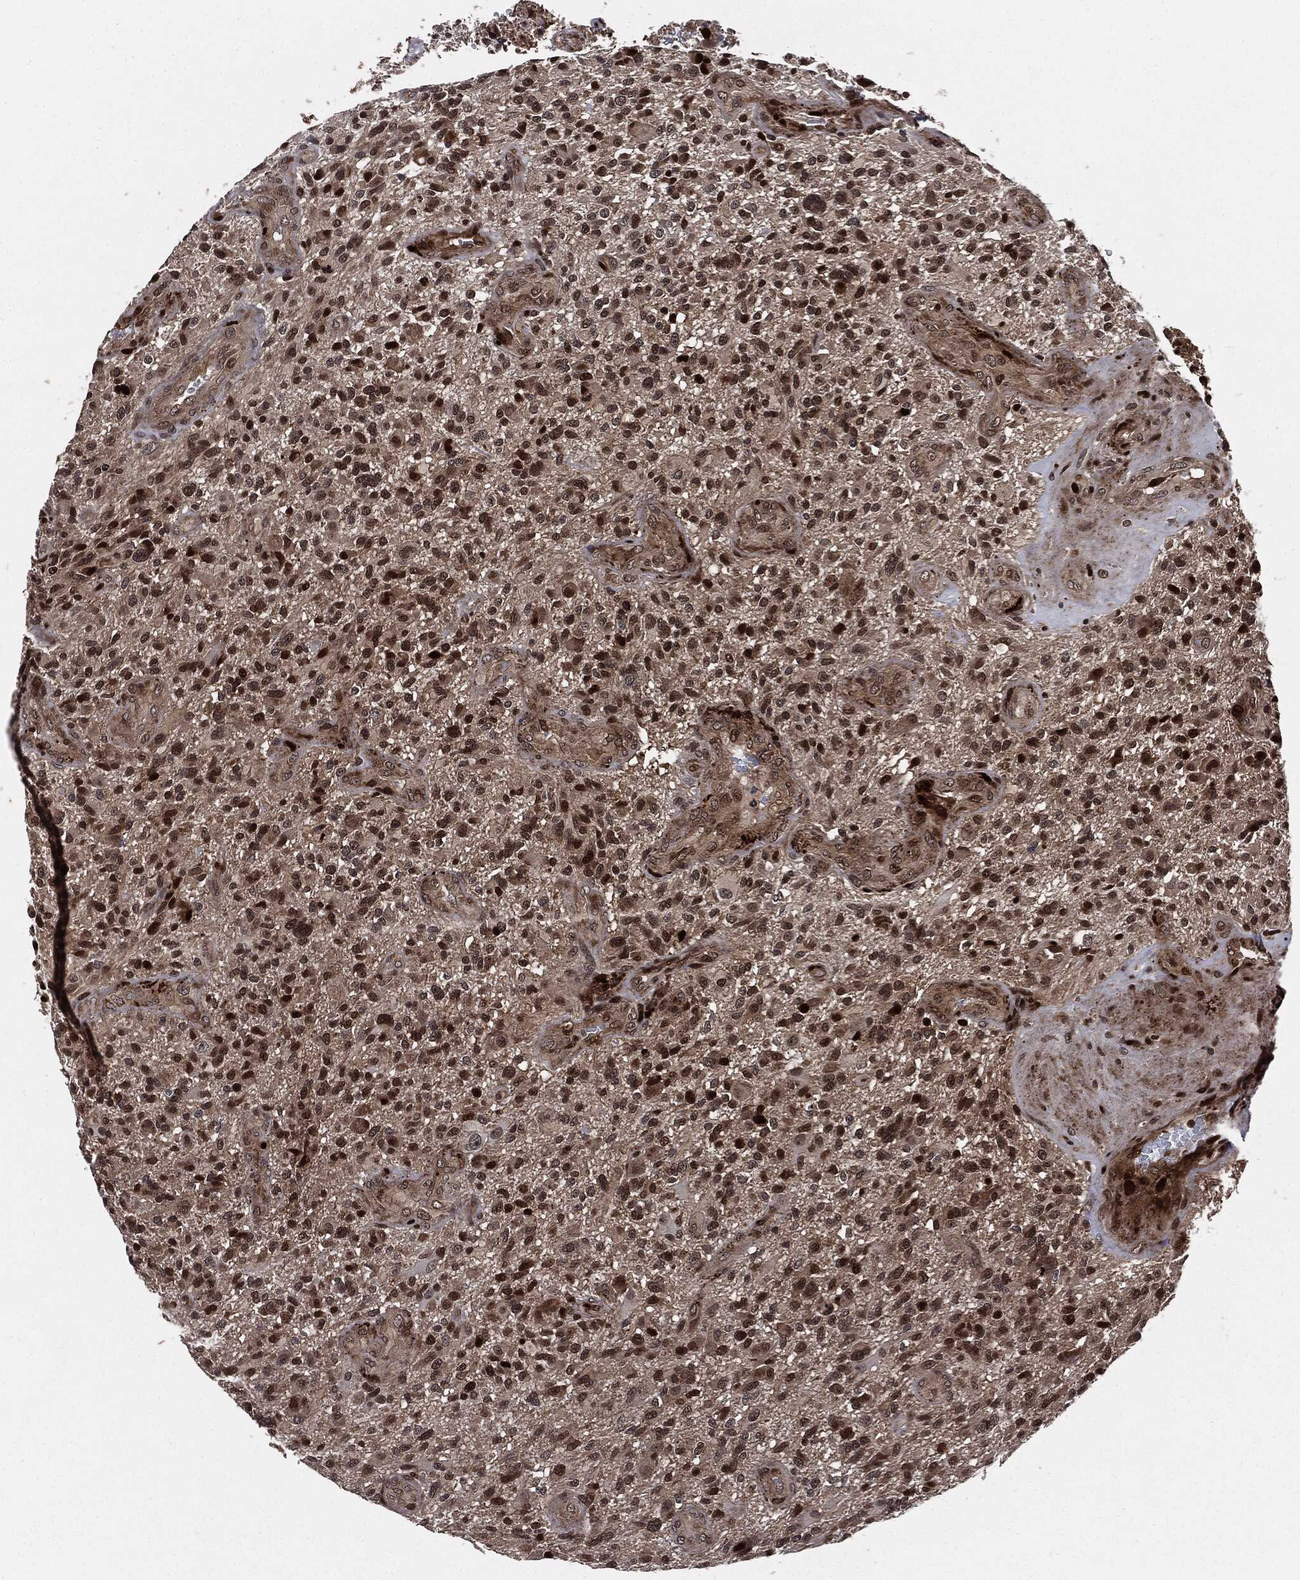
{"staining": {"intensity": "strong", "quantity": ">75%", "location": "cytoplasmic/membranous,nuclear"}, "tissue": "glioma", "cell_type": "Tumor cells", "image_type": "cancer", "snomed": [{"axis": "morphology", "description": "Glioma, malignant, High grade"}, {"axis": "topography", "description": "Brain"}], "caption": "Protein staining reveals strong cytoplasmic/membranous and nuclear expression in about >75% of tumor cells in malignant glioma (high-grade).", "gene": "SMAD4", "patient": {"sex": "male", "age": 47}}